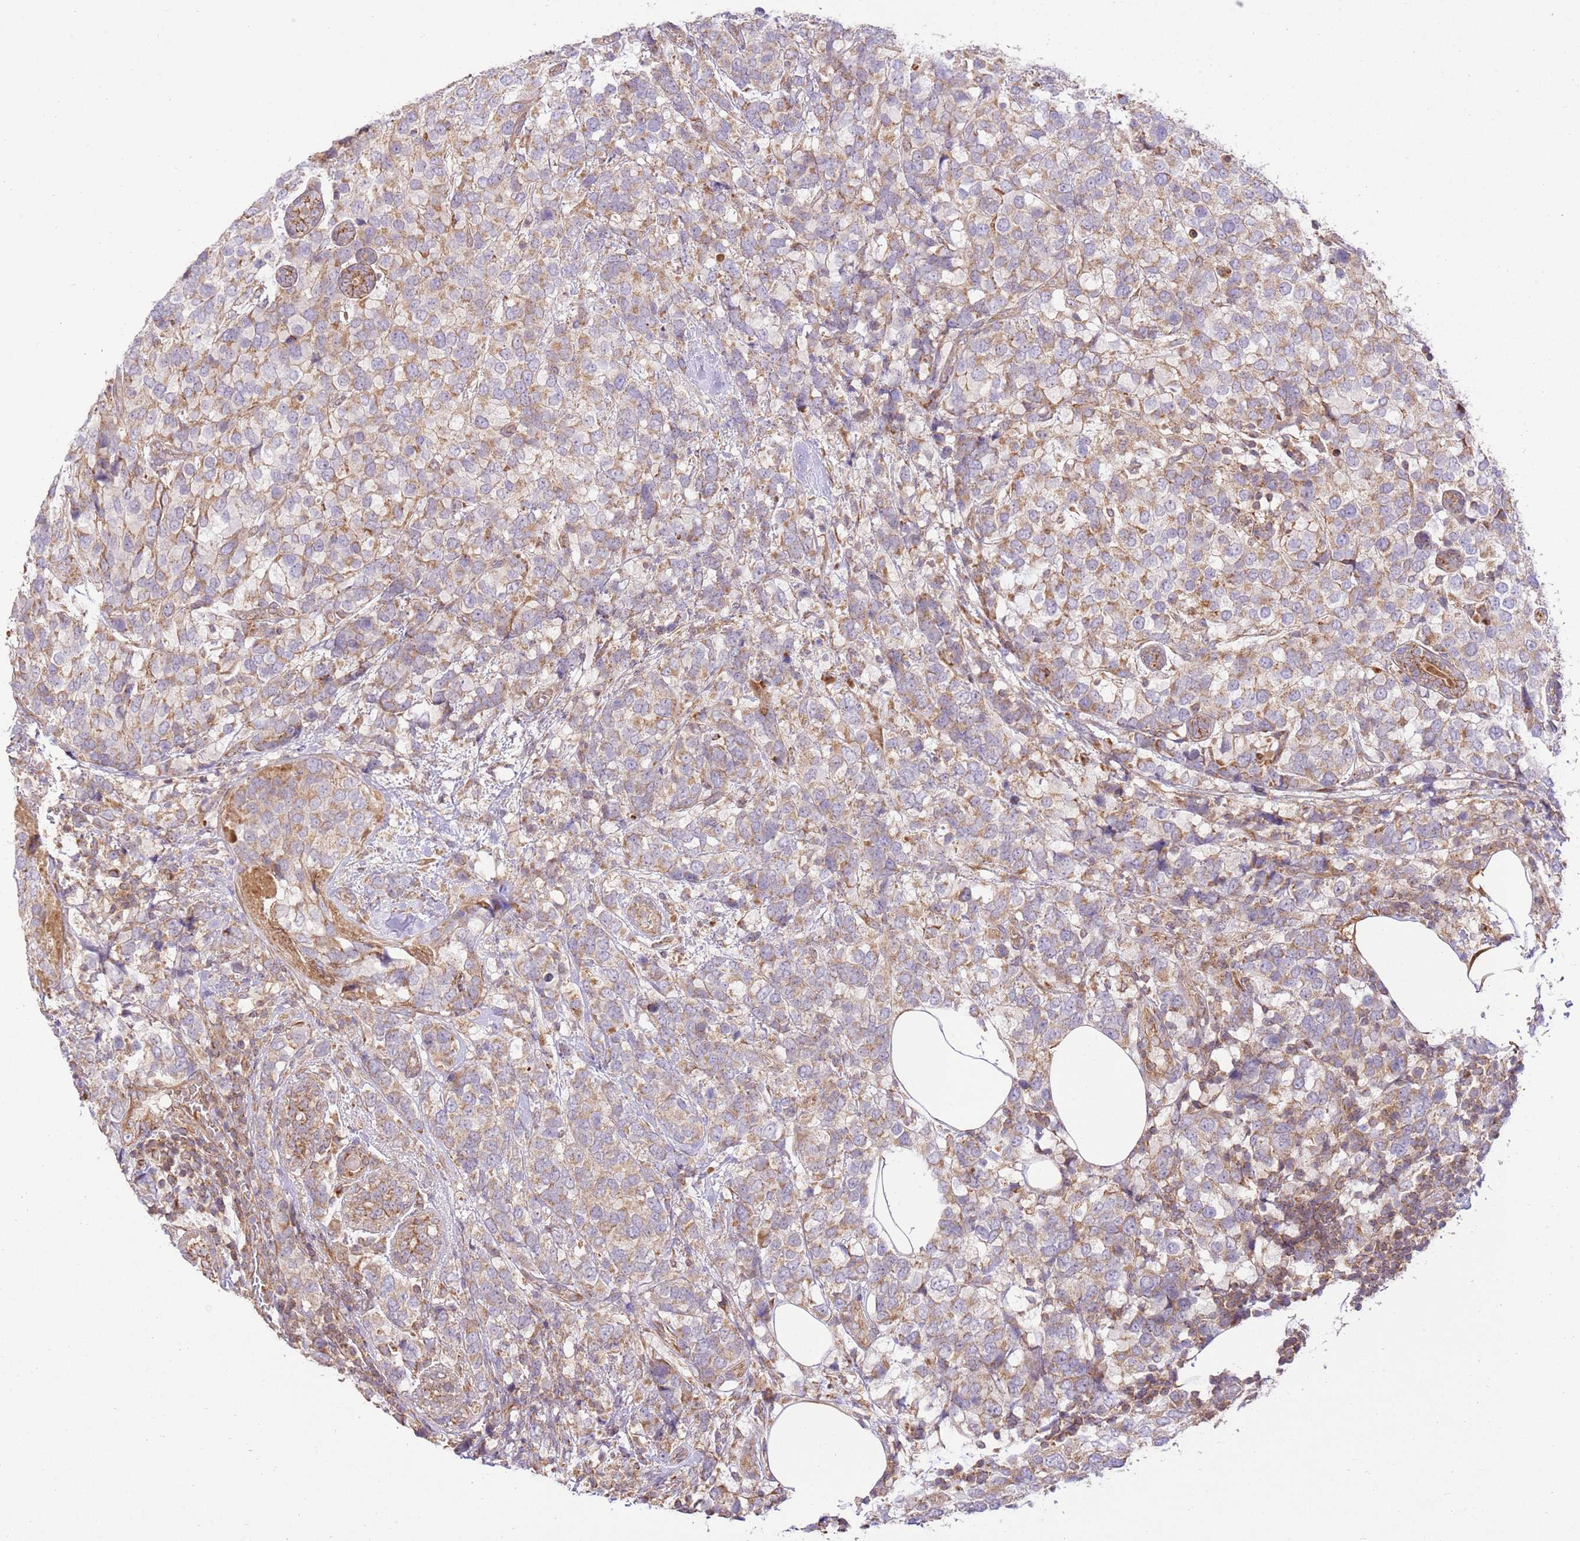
{"staining": {"intensity": "weak", "quantity": ">75%", "location": "cytoplasmic/membranous"}, "tissue": "breast cancer", "cell_type": "Tumor cells", "image_type": "cancer", "snomed": [{"axis": "morphology", "description": "Lobular carcinoma"}, {"axis": "topography", "description": "Breast"}], "caption": "Immunohistochemical staining of breast lobular carcinoma displays low levels of weak cytoplasmic/membranous expression in approximately >75% of tumor cells. The protein of interest is stained brown, and the nuclei are stained in blue (DAB (3,3'-diaminobenzidine) IHC with brightfield microscopy, high magnification).", "gene": "SPATA2L", "patient": {"sex": "female", "age": 59}}